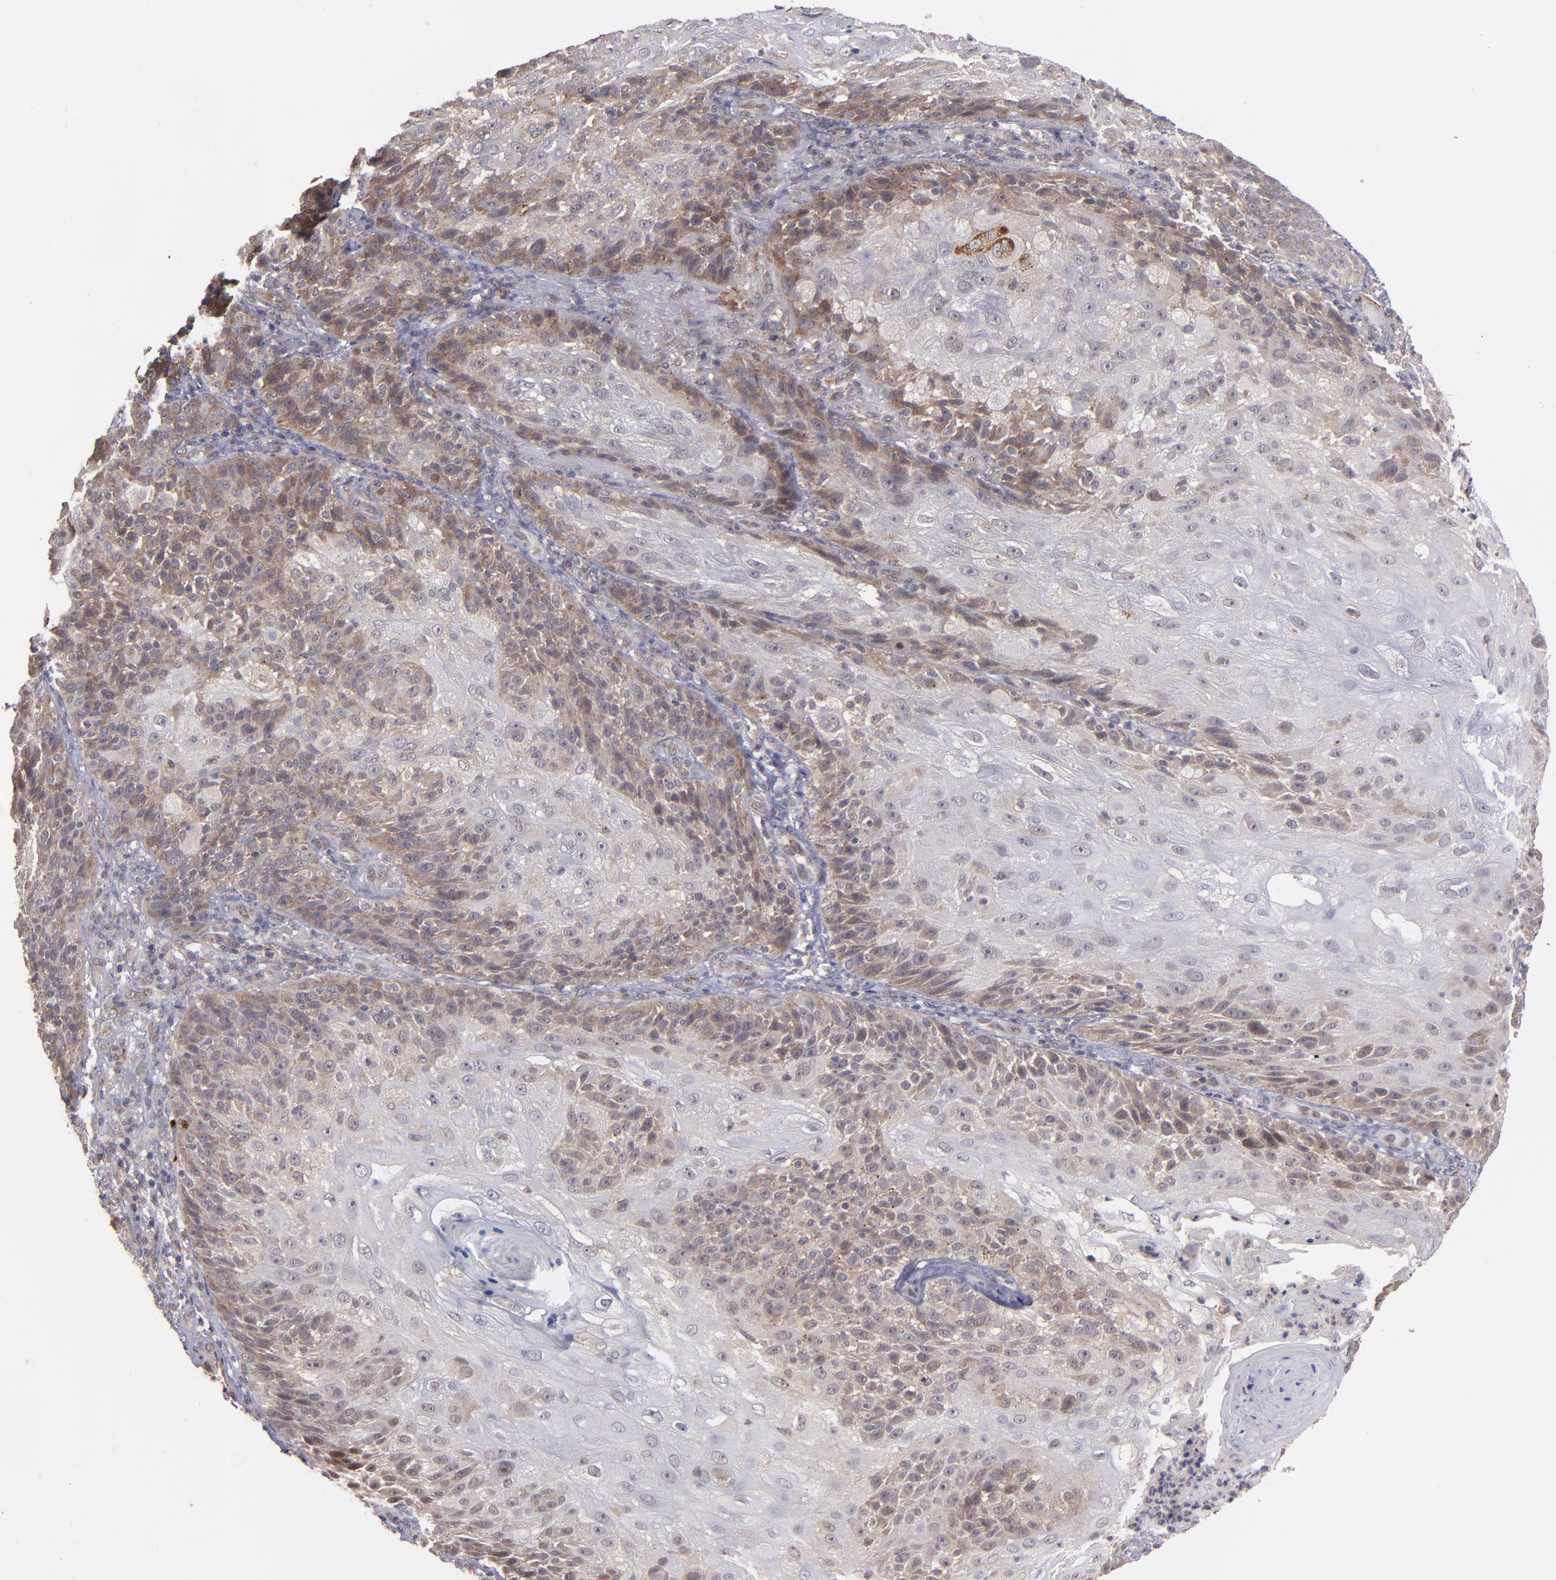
{"staining": {"intensity": "moderate", "quantity": ">75%", "location": "cytoplasmic/membranous"}, "tissue": "skin cancer", "cell_type": "Tumor cells", "image_type": "cancer", "snomed": [{"axis": "morphology", "description": "Normal tissue, NOS"}, {"axis": "morphology", "description": "Squamous cell carcinoma, NOS"}, {"axis": "topography", "description": "Skin"}], "caption": "Immunohistochemistry (IHC) image of neoplastic tissue: skin cancer stained using IHC displays medium levels of moderate protein expression localized specifically in the cytoplasmic/membranous of tumor cells, appearing as a cytoplasmic/membranous brown color.", "gene": "ZFYVE1", "patient": {"sex": "female", "age": 83}}